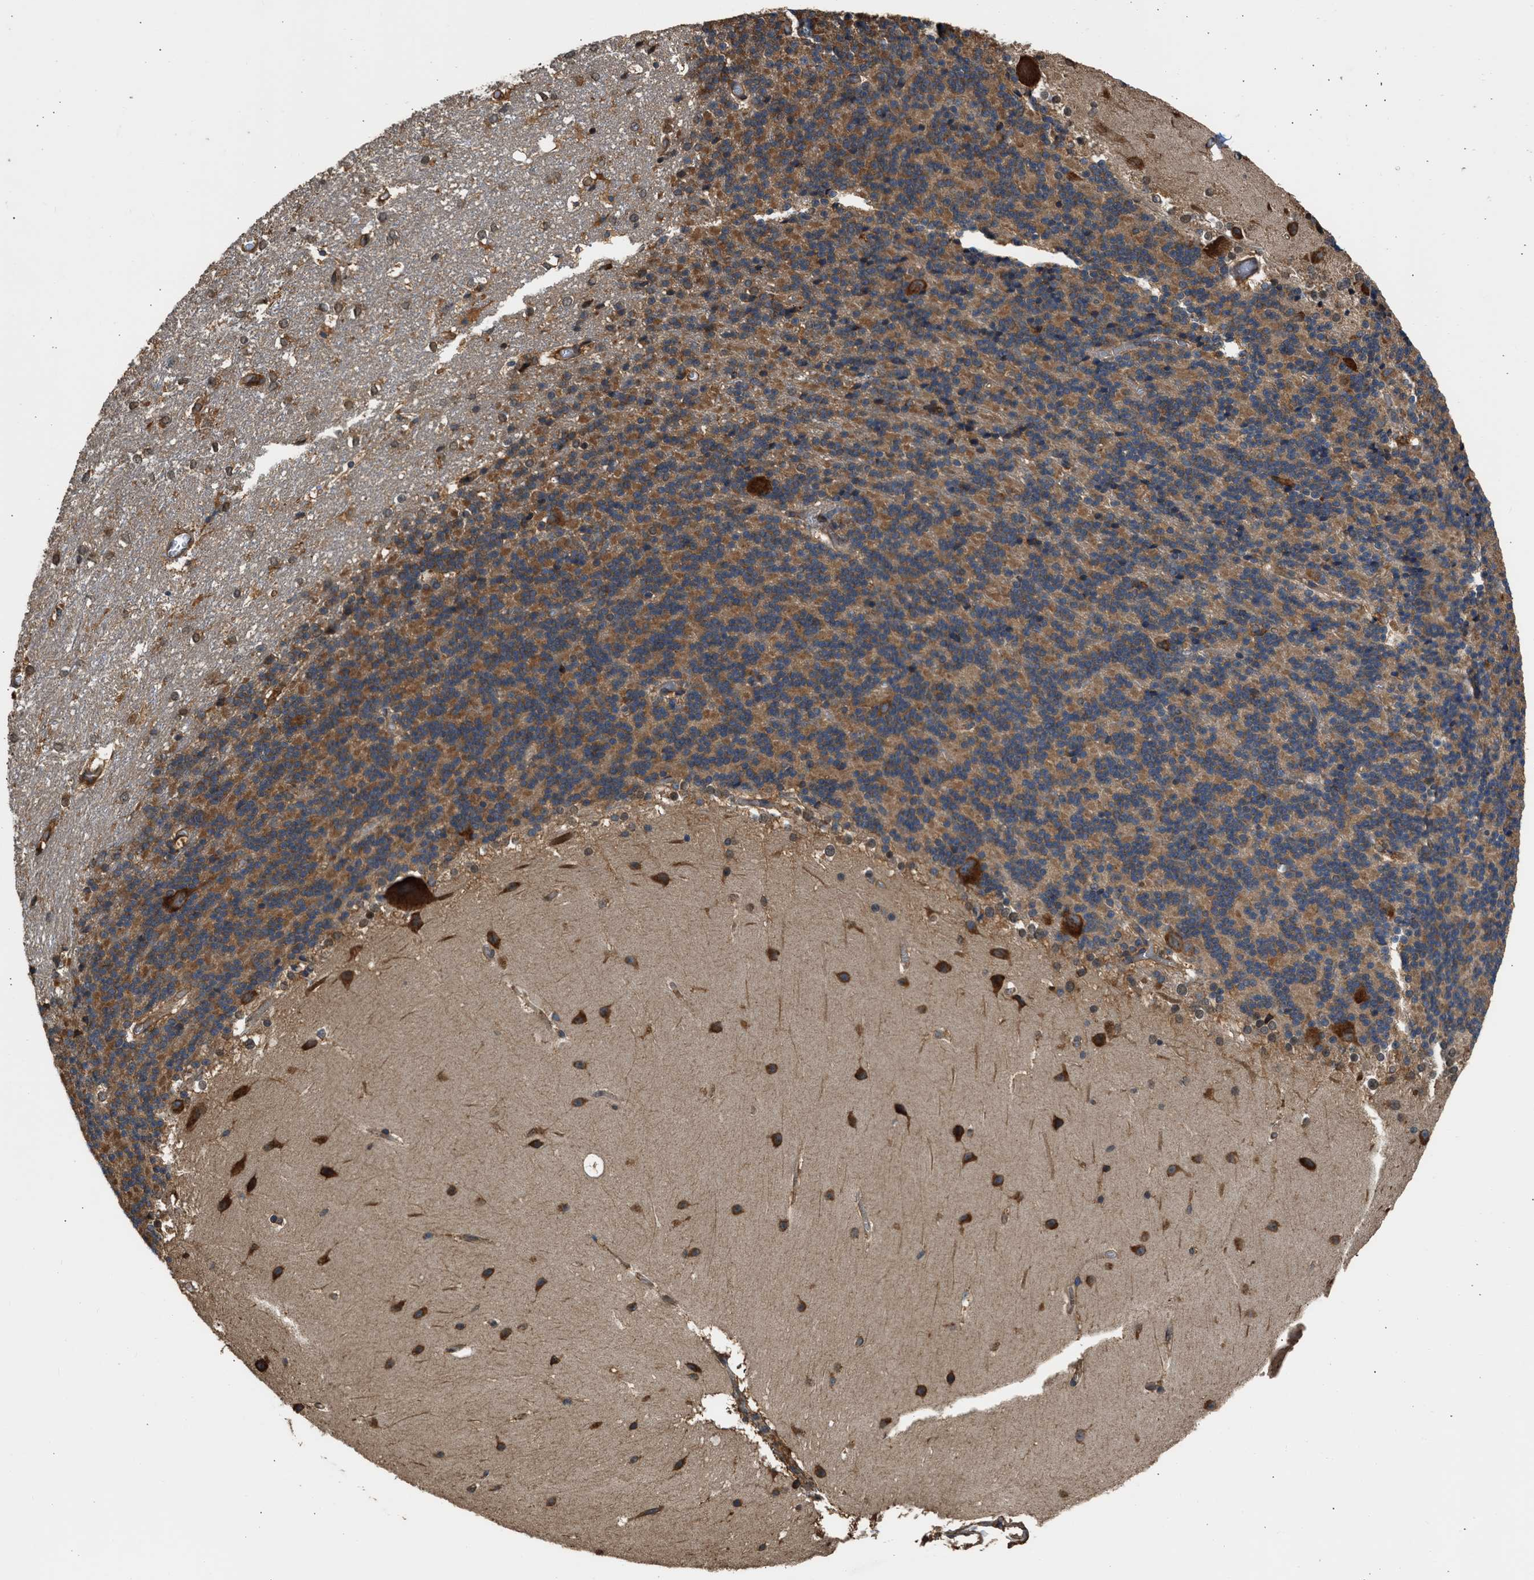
{"staining": {"intensity": "moderate", "quantity": ">75%", "location": "cytoplasmic/membranous"}, "tissue": "cerebellum", "cell_type": "Cells in granular layer", "image_type": "normal", "snomed": [{"axis": "morphology", "description": "Normal tissue, NOS"}, {"axis": "topography", "description": "Cerebellum"}], "caption": "High-magnification brightfield microscopy of normal cerebellum stained with DAB (brown) and counterstained with hematoxylin (blue). cells in granular layer exhibit moderate cytoplasmic/membranous staining is appreciated in about>75% of cells.", "gene": "SLC36A4", "patient": {"sex": "female", "age": 19}}